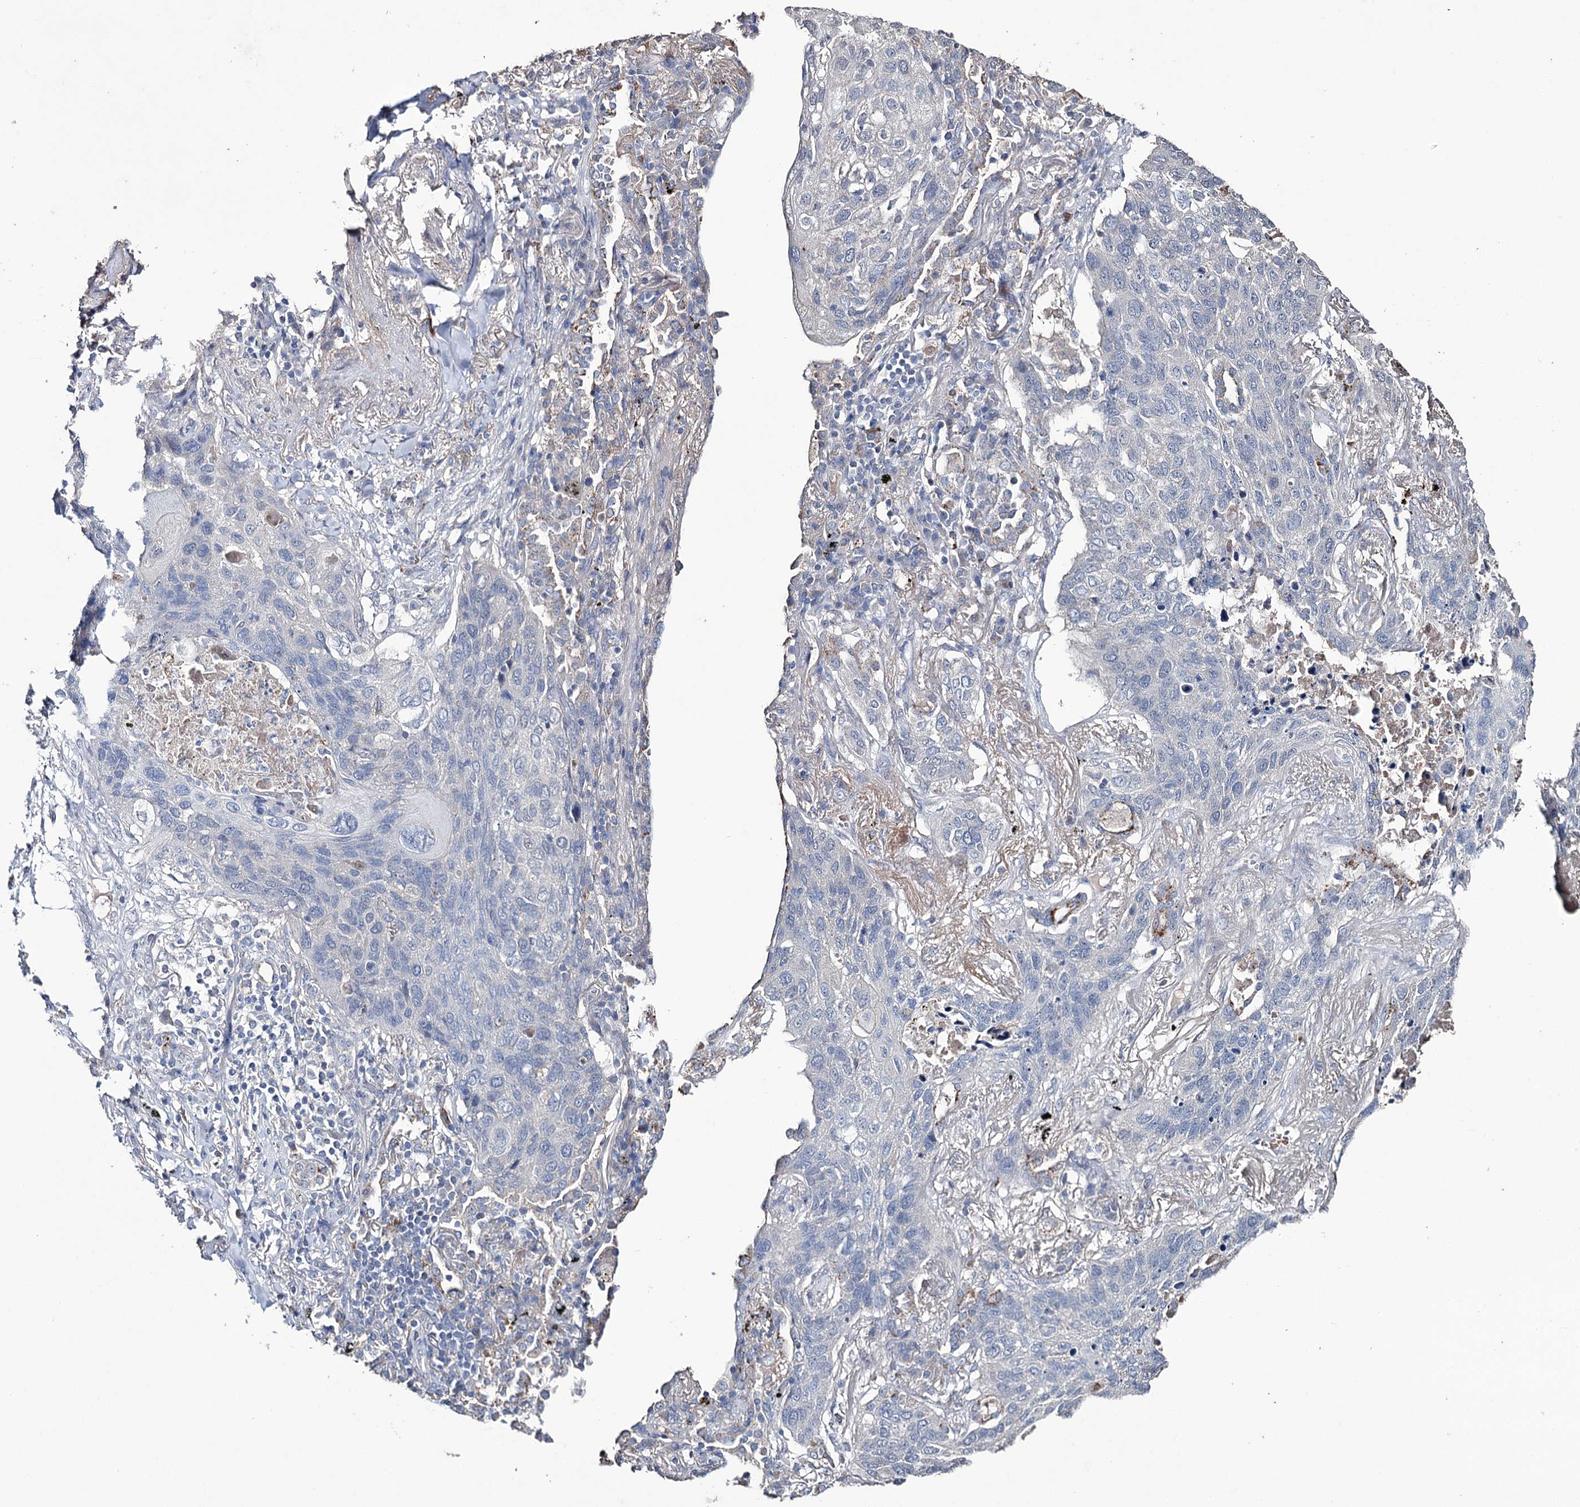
{"staining": {"intensity": "negative", "quantity": "none", "location": "none"}, "tissue": "lung cancer", "cell_type": "Tumor cells", "image_type": "cancer", "snomed": [{"axis": "morphology", "description": "Squamous cell carcinoma, NOS"}, {"axis": "topography", "description": "Lung"}], "caption": "Immunohistochemistry (IHC) image of human squamous cell carcinoma (lung) stained for a protein (brown), which shows no positivity in tumor cells.", "gene": "EPB41L5", "patient": {"sex": "female", "age": 63}}